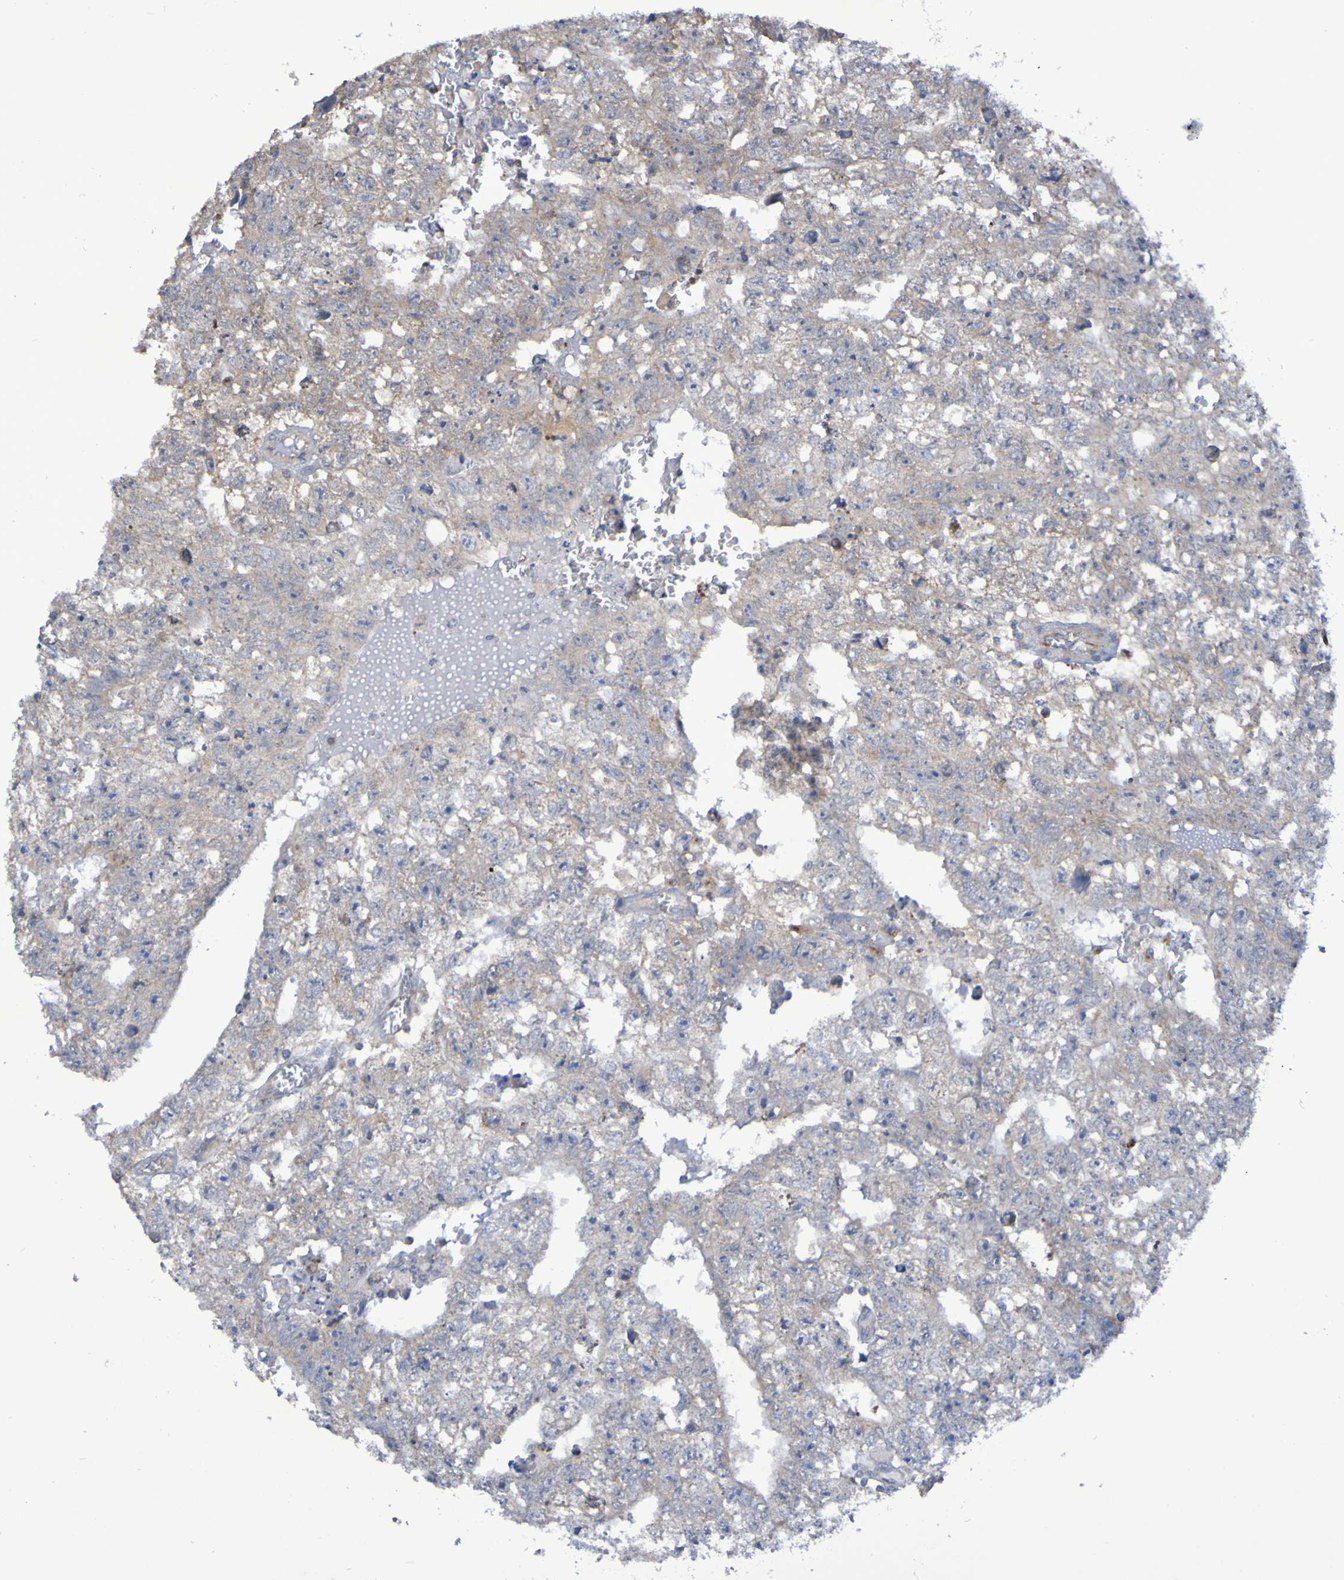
{"staining": {"intensity": "weak", "quantity": "25%-75%", "location": "cytoplasmic/membranous"}, "tissue": "testis cancer", "cell_type": "Tumor cells", "image_type": "cancer", "snomed": [{"axis": "morphology", "description": "Seminoma, NOS"}, {"axis": "morphology", "description": "Carcinoma, Embryonal, NOS"}, {"axis": "topography", "description": "Testis"}], "caption": "A high-resolution histopathology image shows IHC staining of testis cancer (embryonal carcinoma), which reveals weak cytoplasmic/membranous expression in approximately 25%-75% of tumor cells.", "gene": "LMBRD2", "patient": {"sex": "male", "age": 38}}